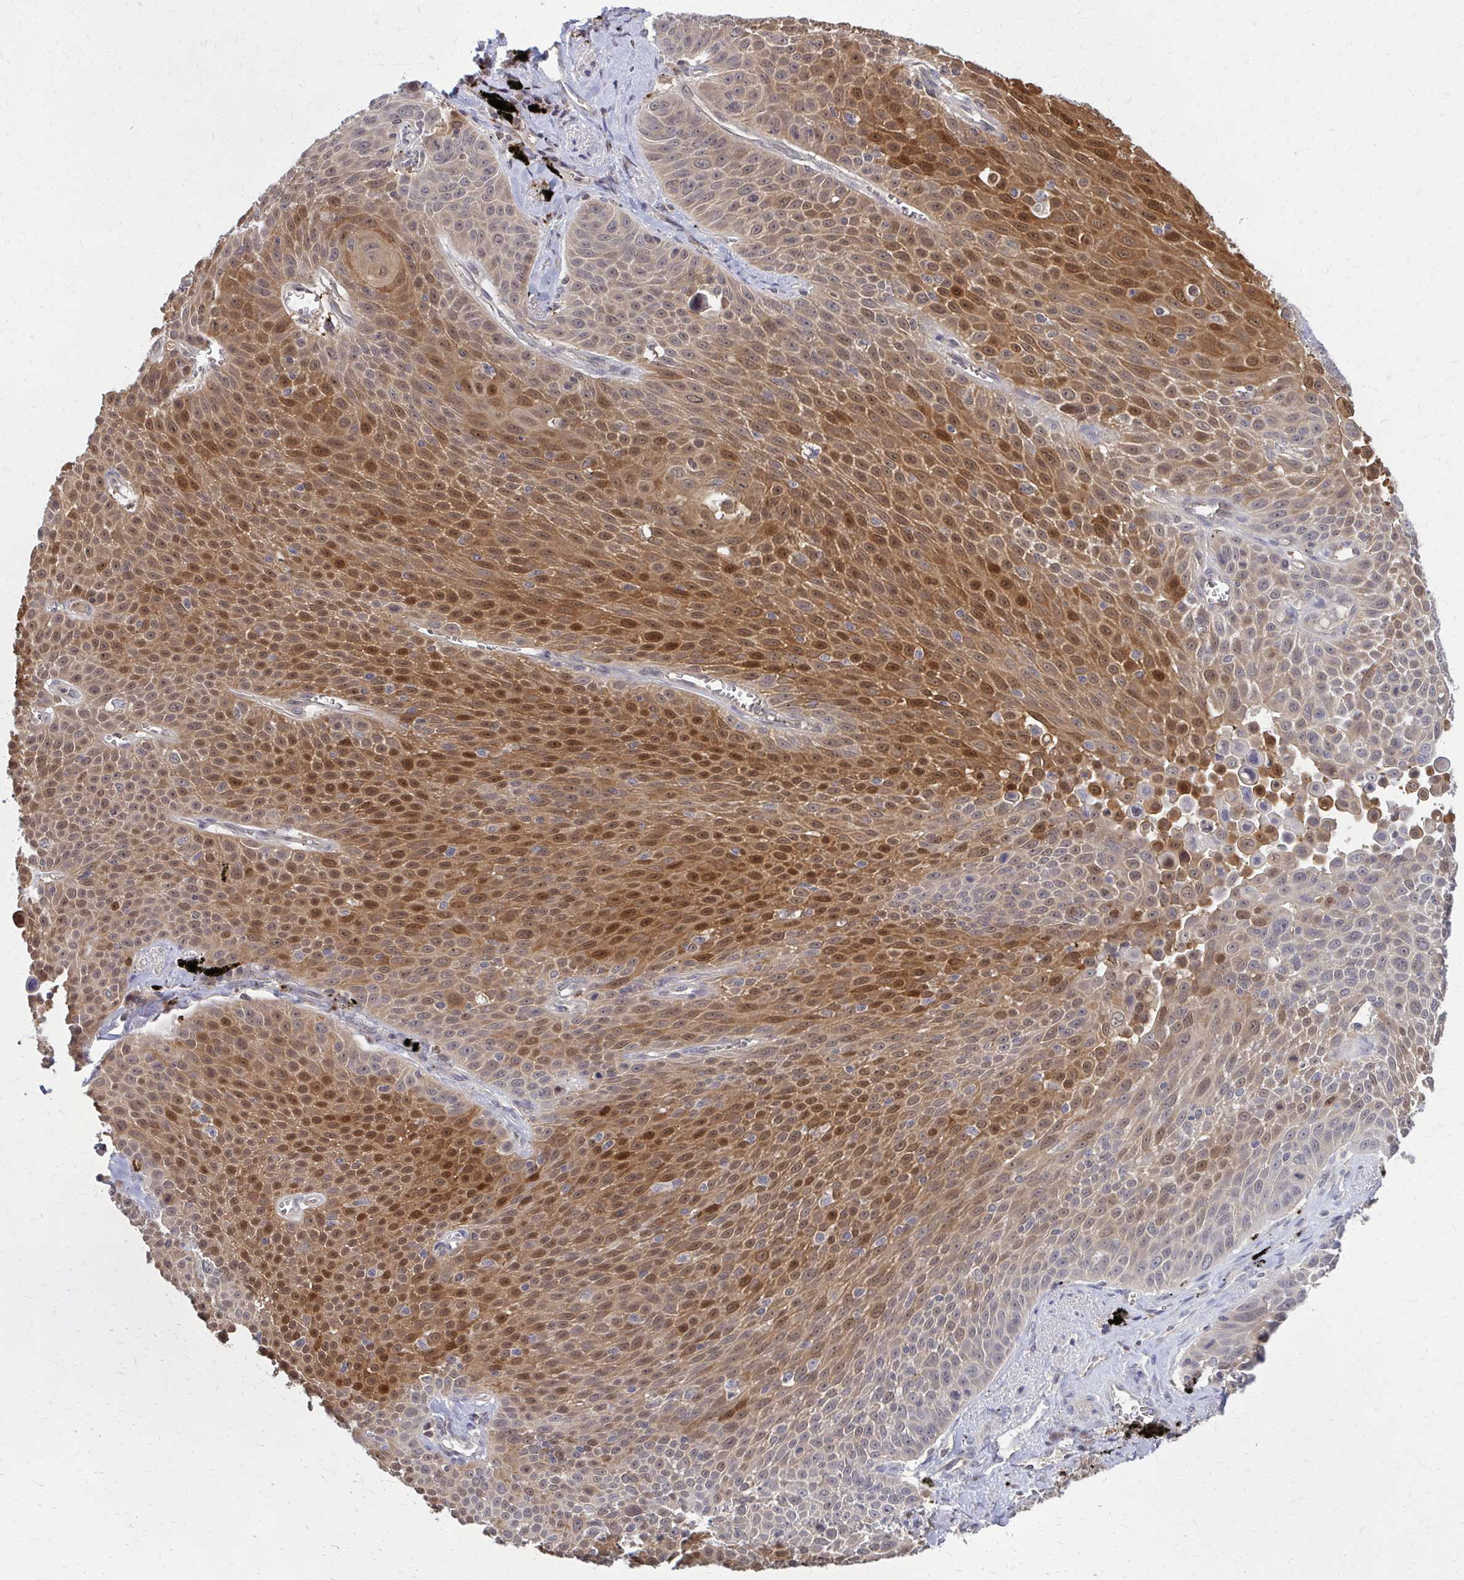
{"staining": {"intensity": "moderate", "quantity": "25%-75%", "location": "cytoplasmic/membranous"}, "tissue": "lung cancer", "cell_type": "Tumor cells", "image_type": "cancer", "snomed": [{"axis": "morphology", "description": "Squamous cell carcinoma, NOS"}, {"axis": "morphology", "description": "Squamous cell carcinoma, metastatic, NOS"}, {"axis": "topography", "description": "Lymph node"}, {"axis": "topography", "description": "Lung"}], "caption": "Human lung squamous cell carcinoma stained for a protein (brown) reveals moderate cytoplasmic/membranous positive expression in about 25%-75% of tumor cells.", "gene": "DBI", "patient": {"sex": "female", "age": 62}}